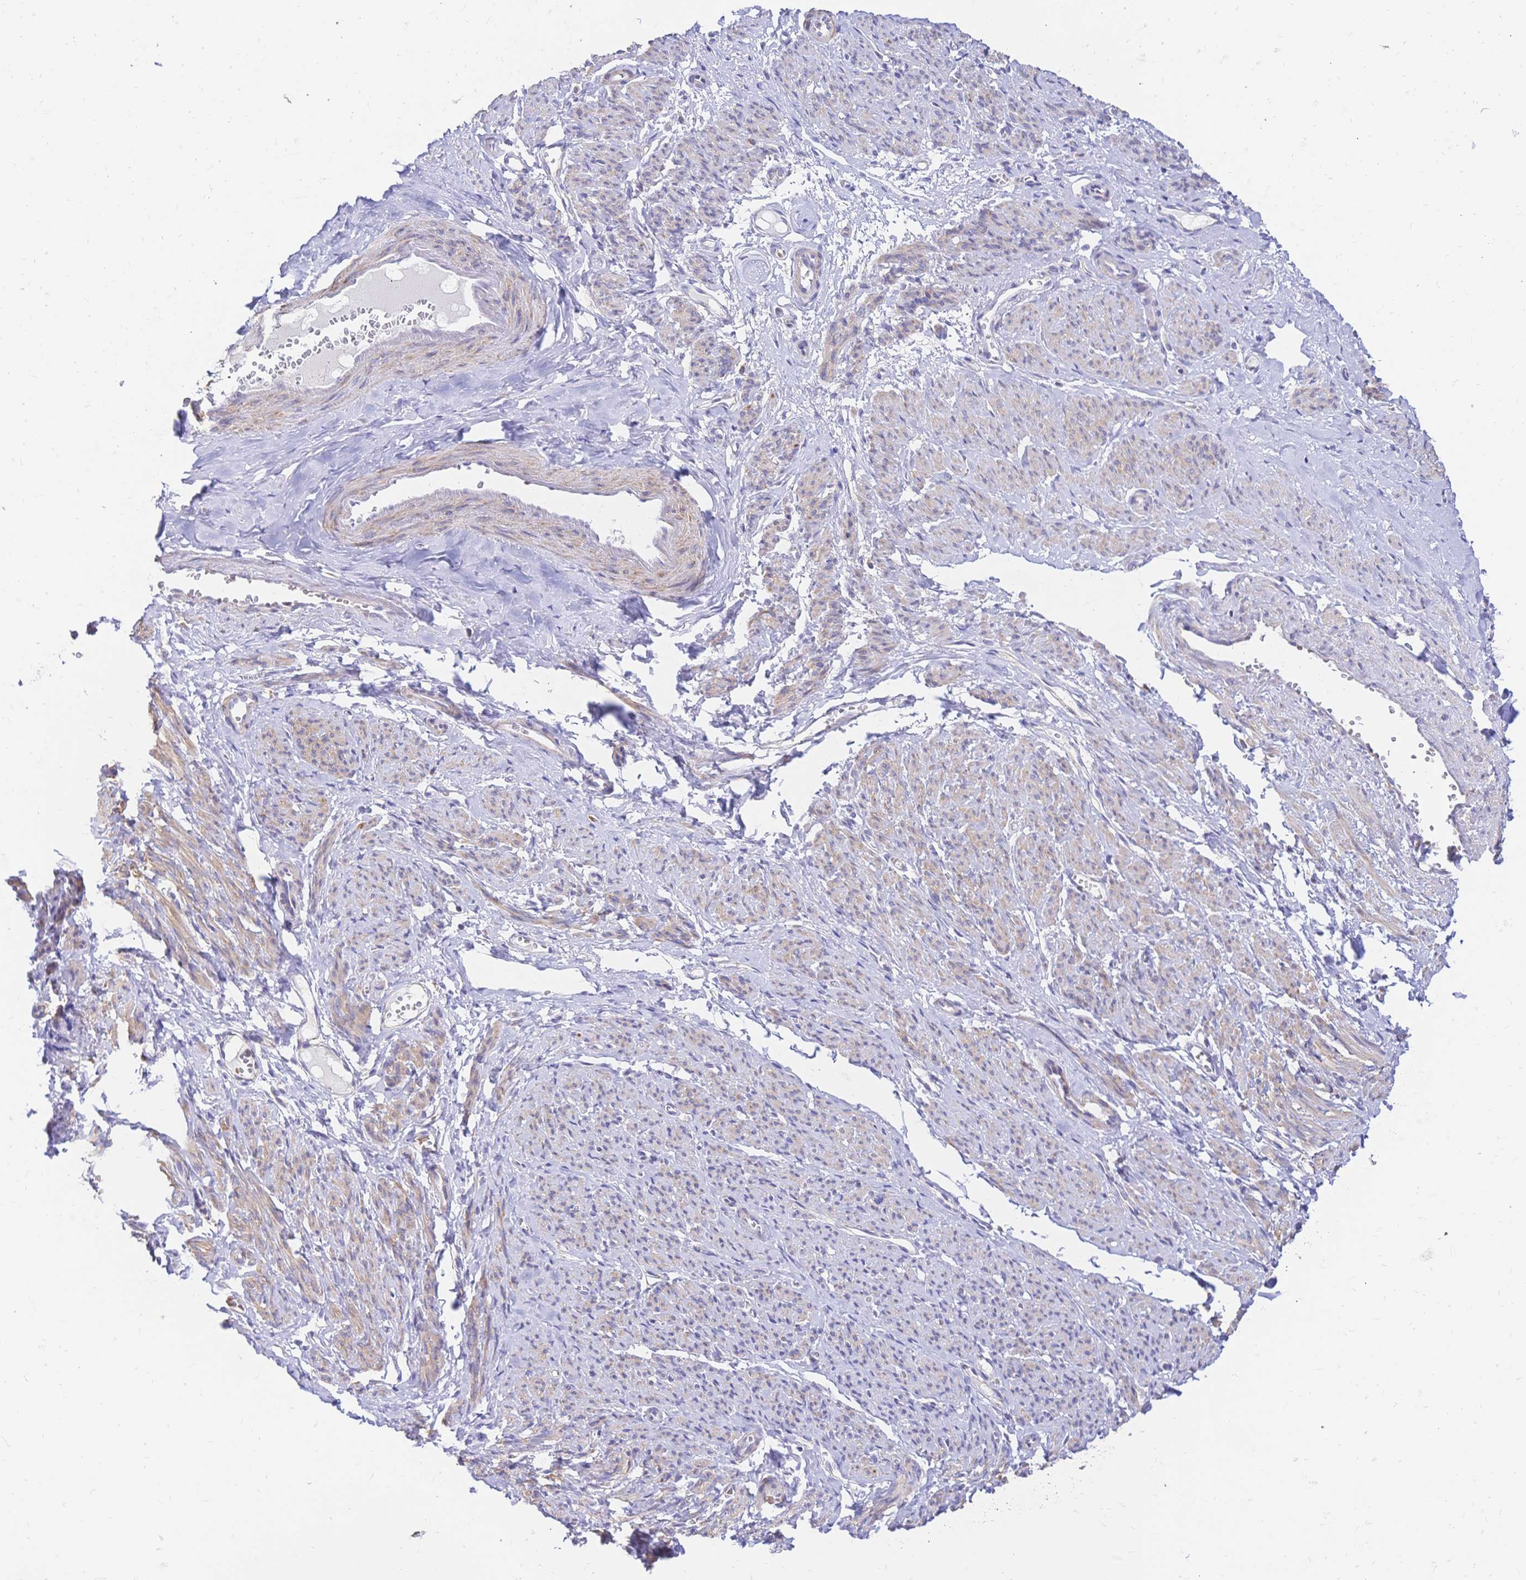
{"staining": {"intensity": "weak", "quantity": "25%-75%", "location": "cytoplasmic/membranous"}, "tissue": "smooth muscle", "cell_type": "Smooth muscle cells", "image_type": "normal", "snomed": [{"axis": "morphology", "description": "Normal tissue, NOS"}, {"axis": "topography", "description": "Smooth muscle"}], "caption": "Smooth muscle stained with DAB (3,3'-diaminobenzidine) immunohistochemistry (IHC) displays low levels of weak cytoplasmic/membranous expression in about 25%-75% of smooth muscle cells. The staining was performed using DAB (3,3'-diaminobenzidine) to visualize the protein expression in brown, while the nuclei were stained in blue with hematoxylin (Magnification: 20x).", "gene": "CLEC18A", "patient": {"sex": "female", "age": 65}}